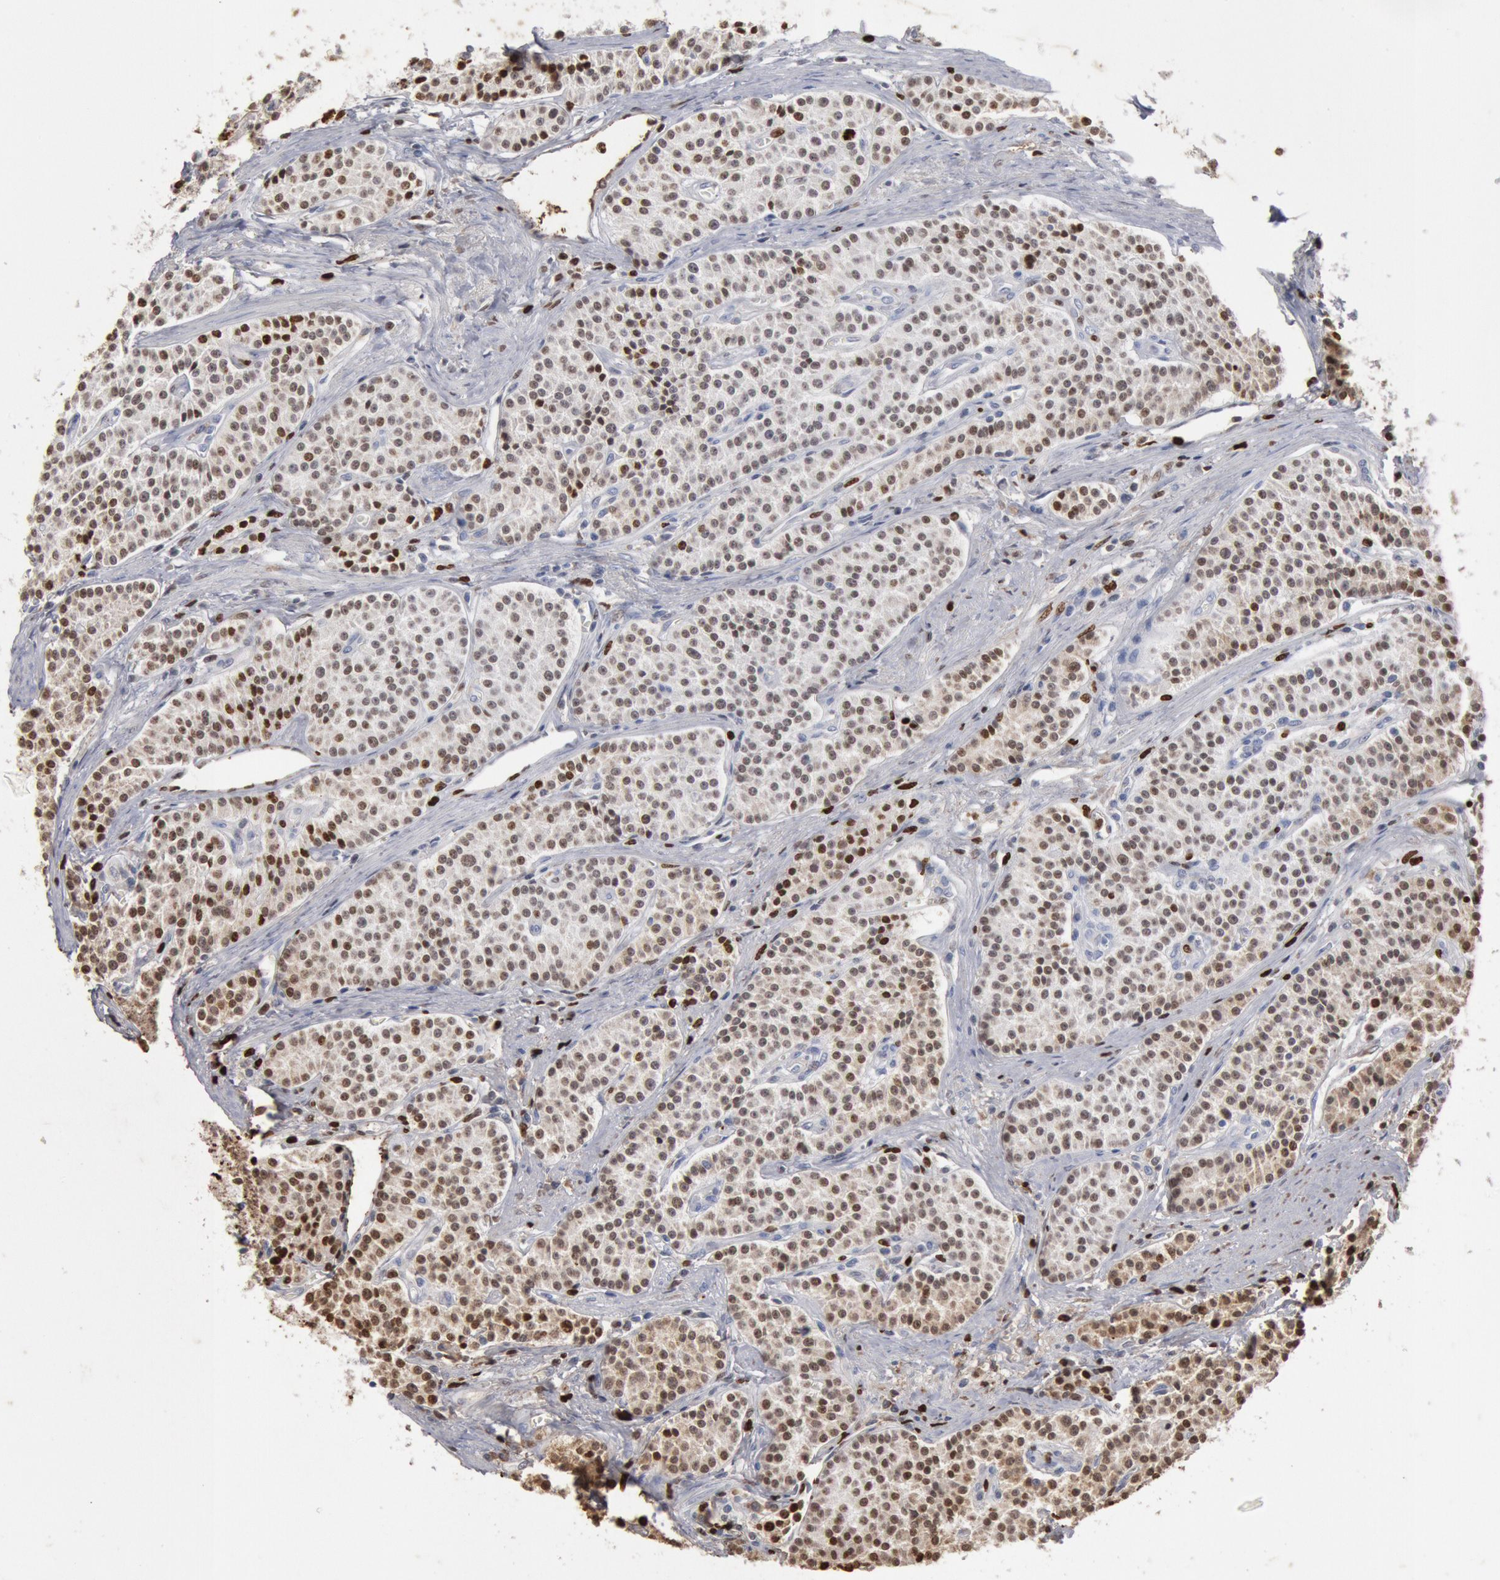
{"staining": {"intensity": "strong", "quantity": ">75%", "location": "nuclear"}, "tissue": "carcinoid", "cell_type": "Tumor cells", "image_type": "cancer", "snomed": [{"axis": "morphology", "description": "Carcinoid, malignant, NOS"}, {"axis": "topography", "description": "Stomach"}], "caption": "Carcinoid (malignant) was stained to show a protein in brown. There is high levels of strong nuclear expression in about >75% of tumor cells. (Stains: DAB in brown, nuclei in blue, Microscopy: brightfield microscopy at high magnification).", "gene": "FOXA2", "patient": {"sex": "female", "age": 76}}